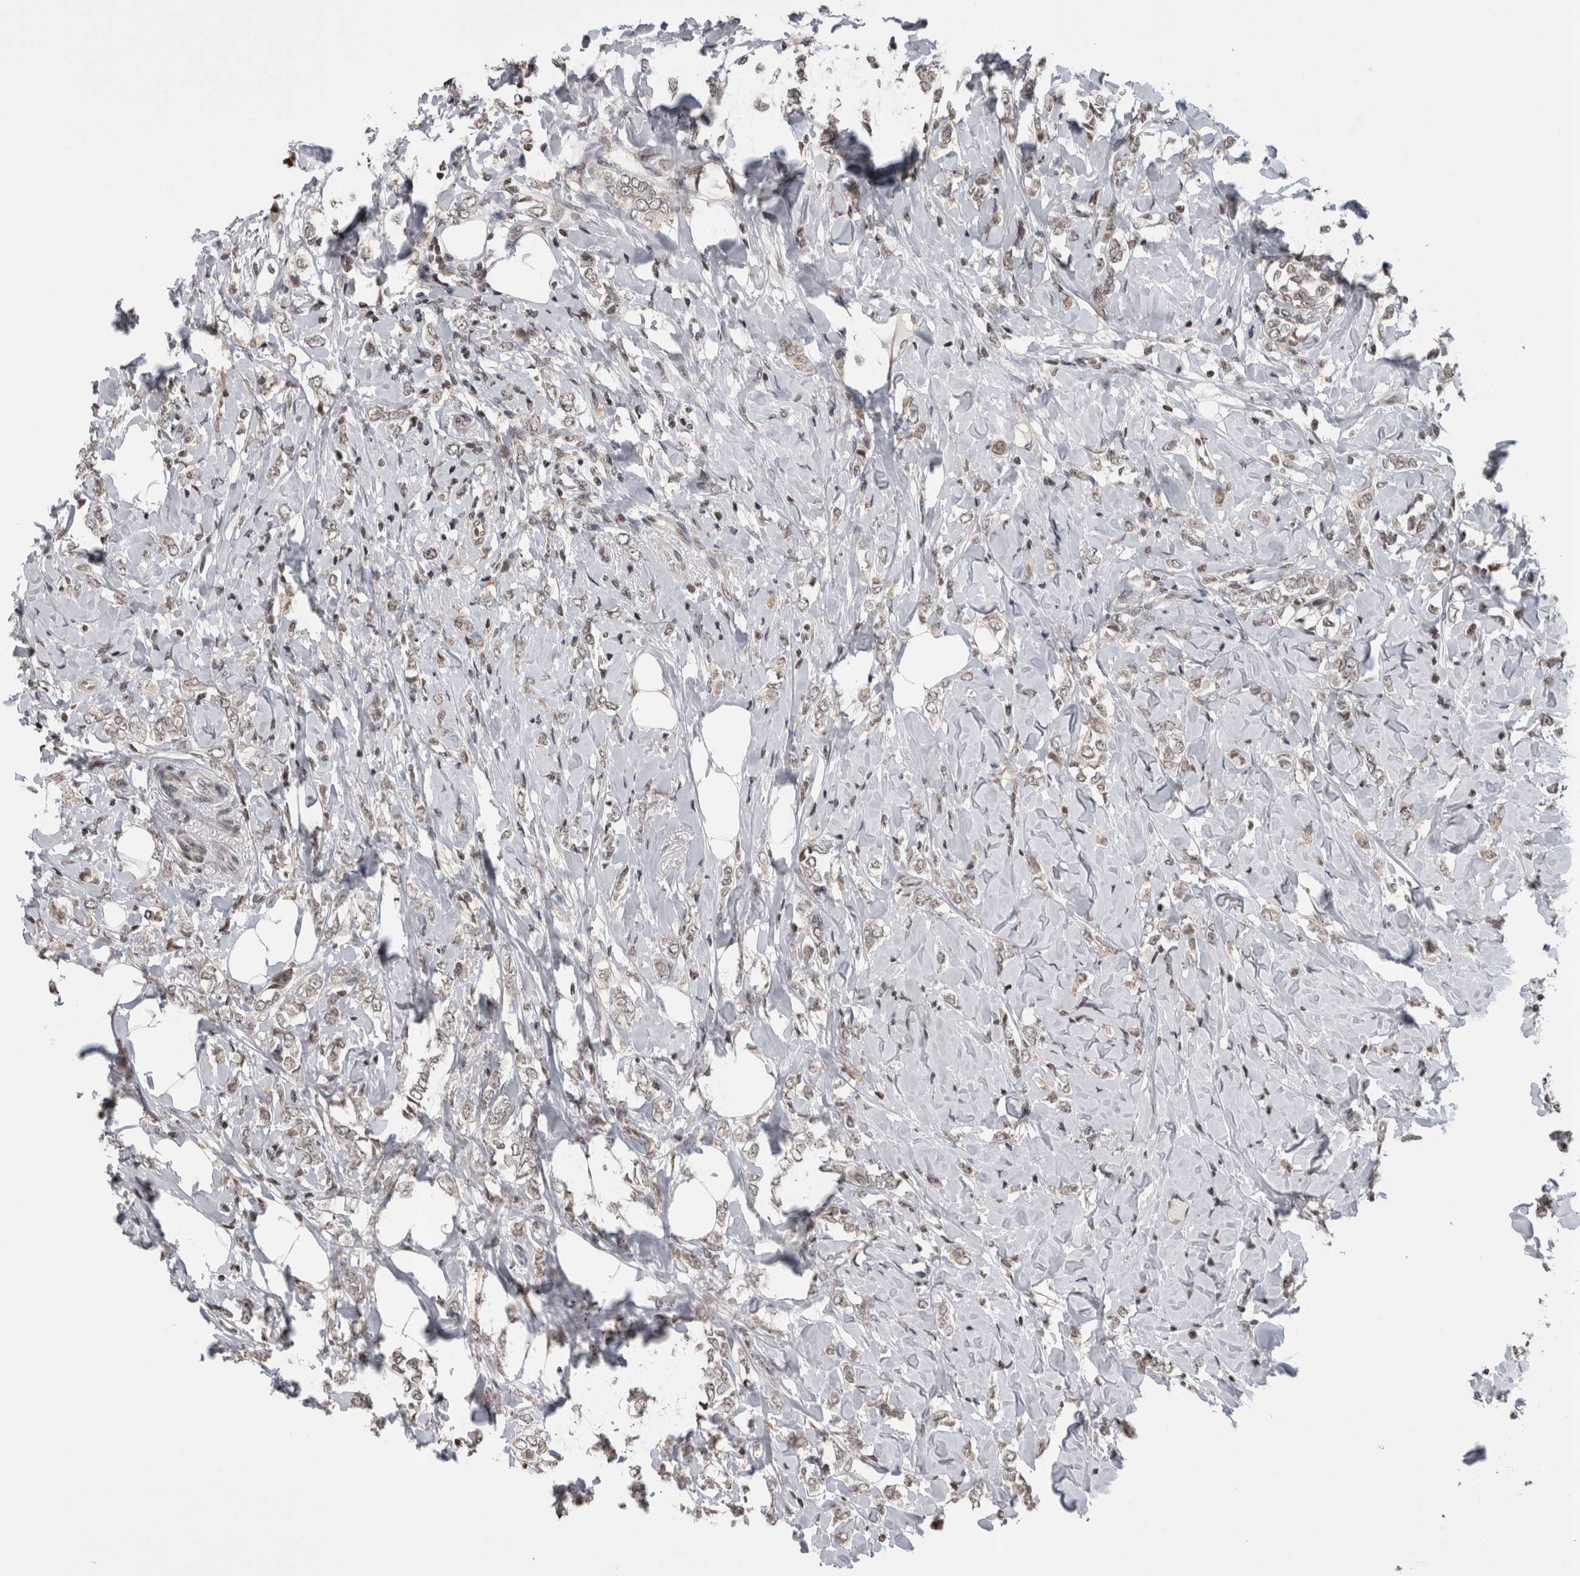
{"staining": {"intensity": "weak", "quantity": "25%-75%", "location": "cytoplasmic/membranous"}, "tissue": "breast cancer", "cell_type": "Tumor cells", "image_type": "cancer", "snomed": [{"axis": "morphology", "description": "Normal tissue, NOS"}, {"axis": "morphology", "description": "Lobular carcinoma"}, {"axis": "topography", "description": "Breast"}], "caption": "High-magnification brightfield microscopy of breast lobular carcinoma stained with DAB (brown) and counterstained with hematoxylin (blue). tumor cells exhibit weak cytoplasmic/membranous staining is identified in approximately25%-75% of cells.", "gene": "ZBTB11", "patient": {"sex": "female", "age": 47}}